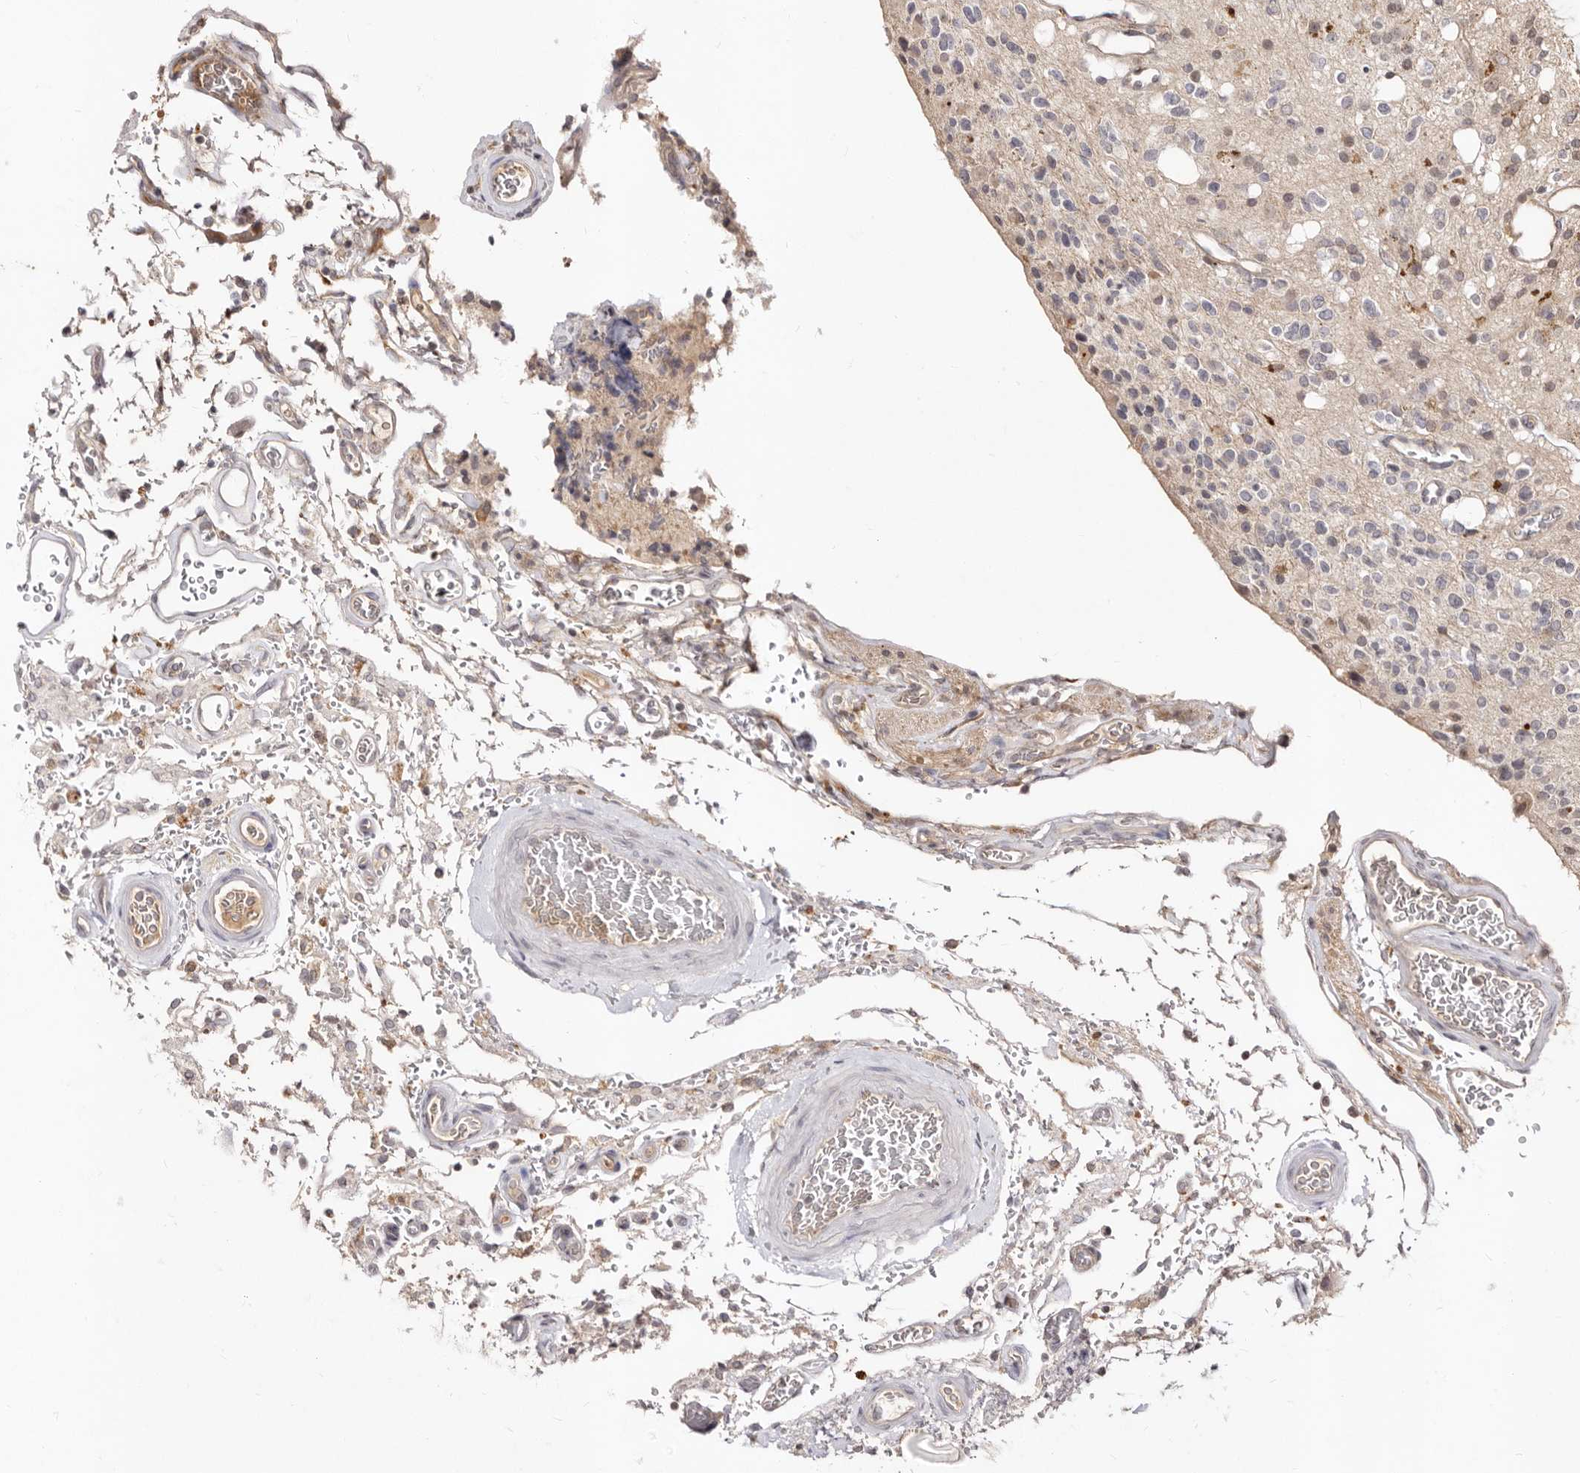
{"staining": {"intensity": "negative", "quantity": "none", "location": "none"}, "tissue": "glioma", "cell_type": "Tumor cells", "image_type": "cancer", "snomed": [{"axis": "morphology", "description": "Glioma, malignant, High grade"}, {"axis": "topography", "description": "Brain"}], "caption": "High power microscopy image of an immunohistochemistry (IHC) histopathology image of glioma, revealing no significant expression in tumor cells.", "gene": "LCORL", "patient": {"sex": "male", "age": 34}}